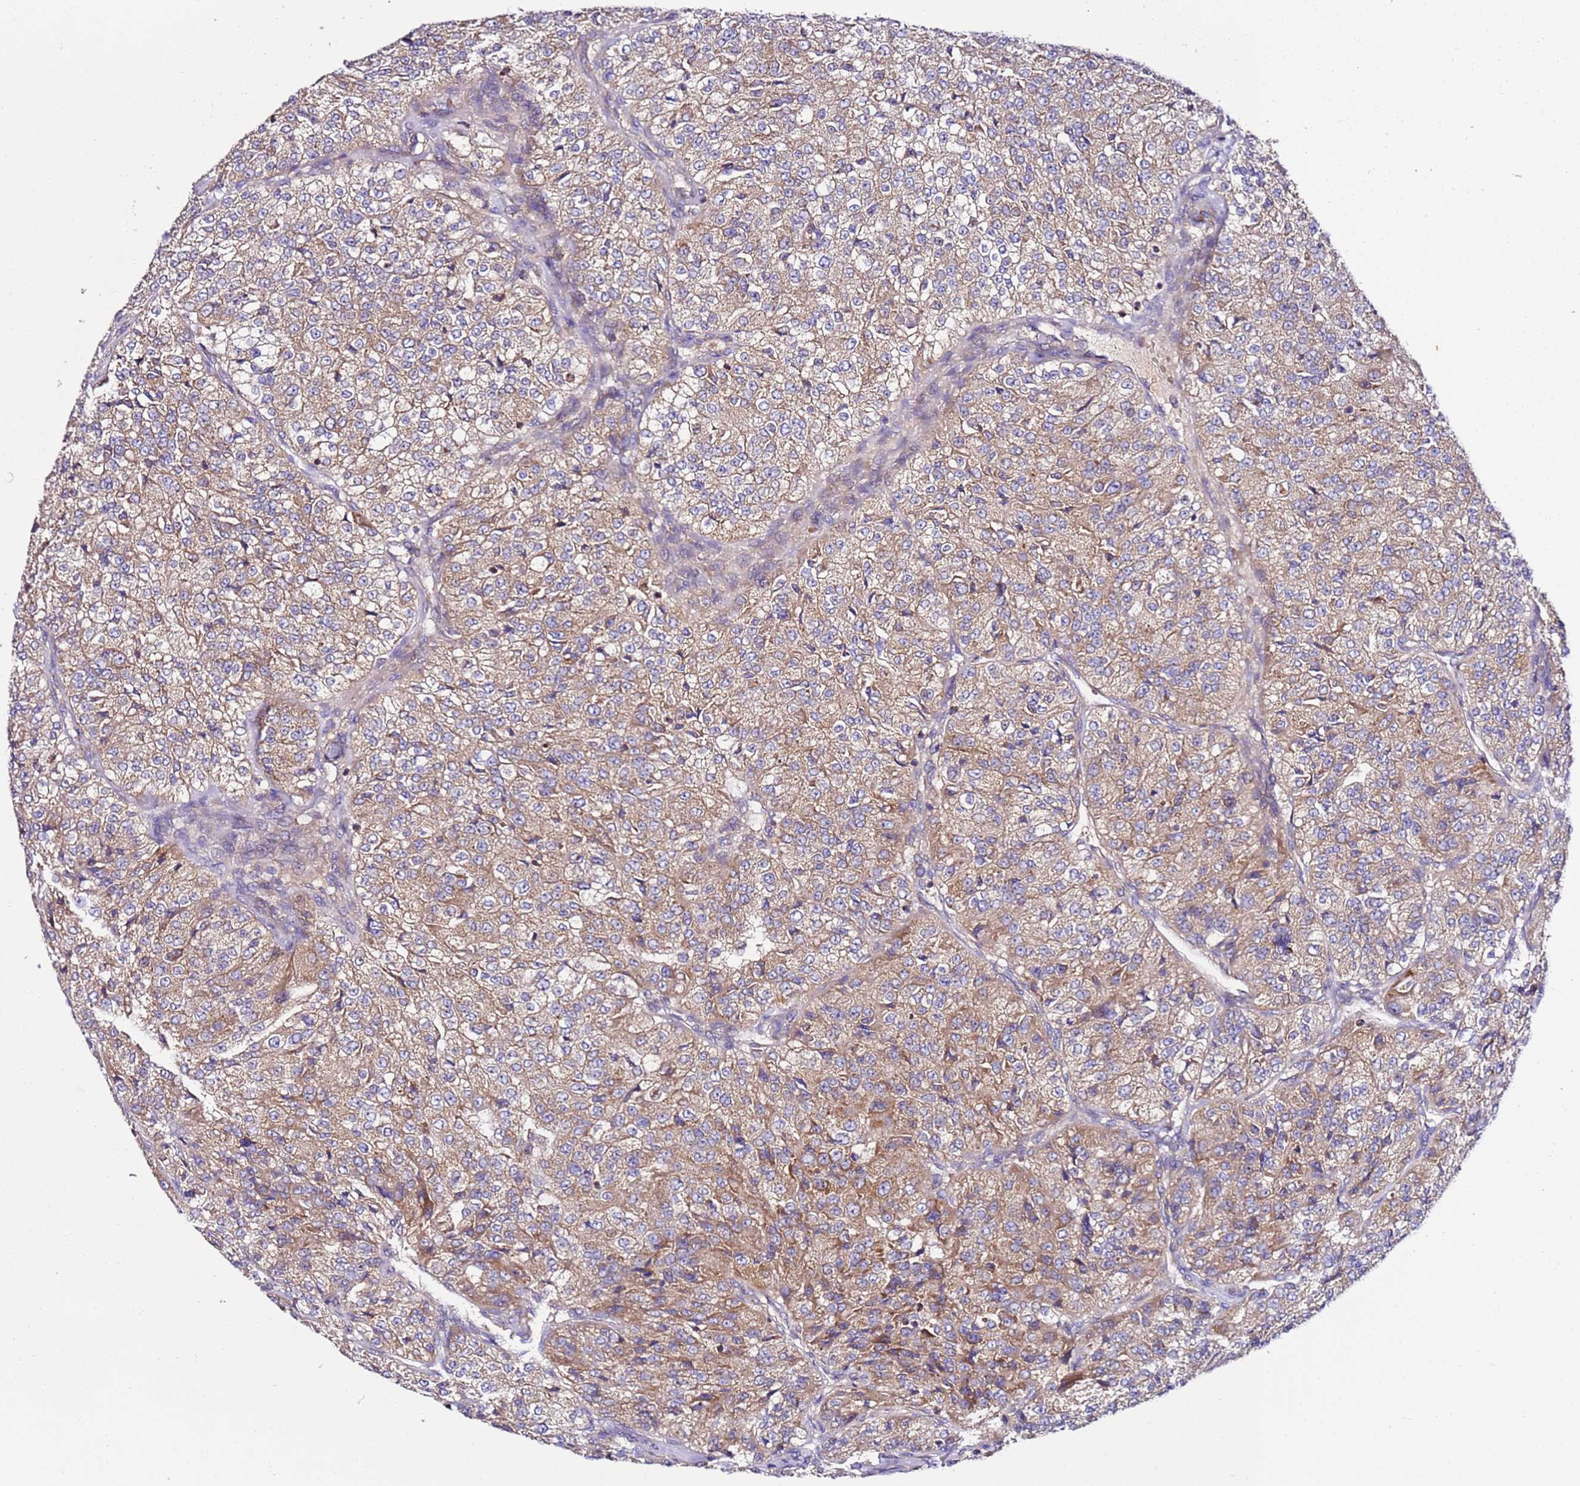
{"staining": {"intensity": "moderate", "quantity": ">75%", "location": "cytoplasmic/membranous"}, "tissue": "renal cancer", "cell_type": "Tumor cells", "image_type": "cancer", "snomed": [{"axis": "morphology", "description": "Adenocarcinoma, NOS"}, {"axis": "topography", "description": "Kidney"}], "caption": "Adenocarcinoma (renal) stained with DAB (3,3'-diaminobenzidine) immunohistochemistry (IHC) displays medium levels of moderate cytoplasmic/membranous expression in about >75% of tumor cells. The staining is performed using DAB brown chromogen to label protein expression. The nuclei are counter-stained blue using hematoxylin.", "gene": "C19orf12", "patient": {"sex": "female", "age": 63}}